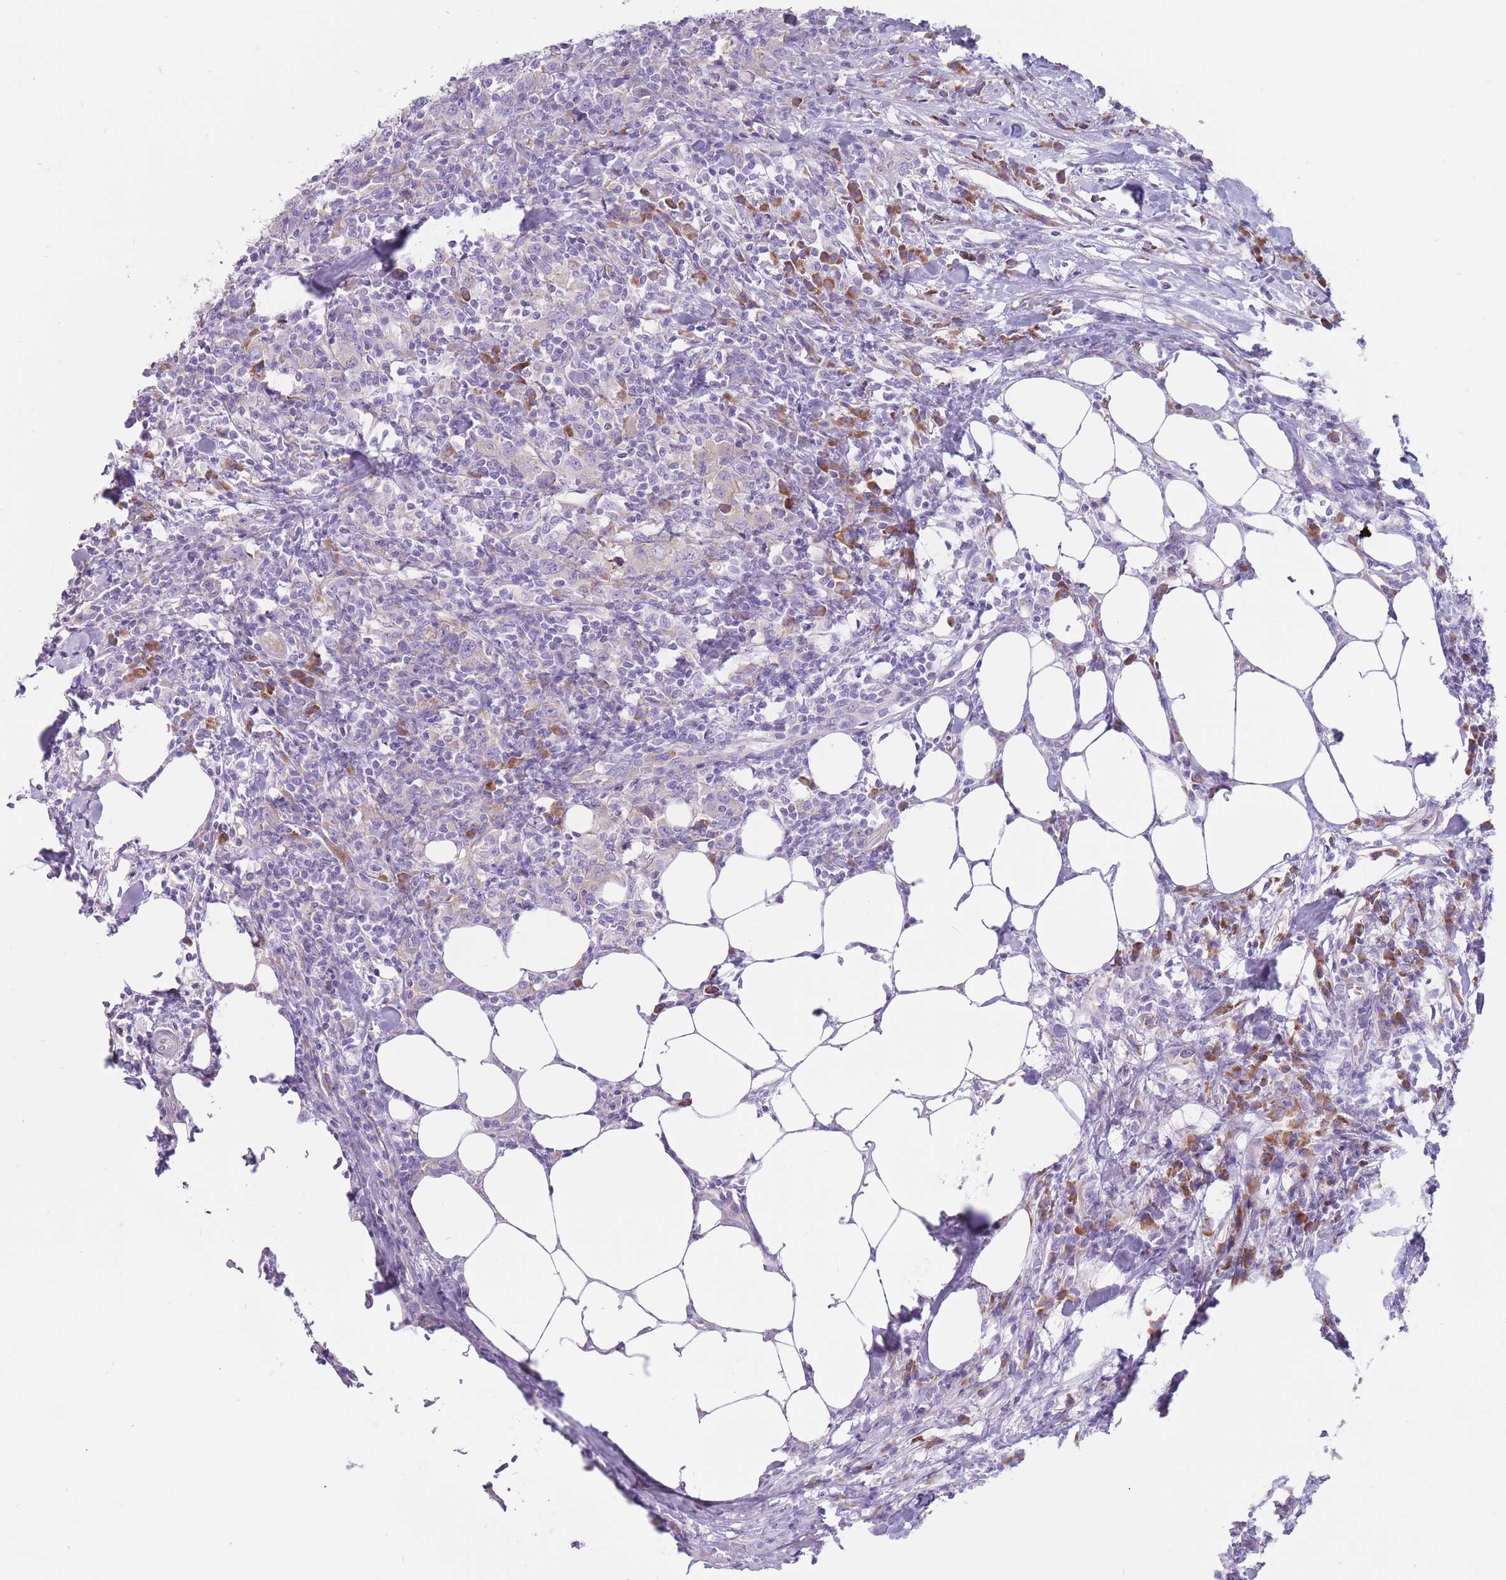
{"staining": {"intensity": "weak", "quantity": "<25%", "location": "cytoplasmic/membranous"}, "tissue": "urothelial cancer", "cell_type": "Tumor cells", "image_type": "cancer", "snomed": [{"axis": "morphology", "description": "Urothelial carcinoma, High grade"}, {"axis": "topography", "description": "Urinary bladder"}], "caption": "Immunohistochemical staining of human urothelial cancer shows no significant expression in tumor cells.", "gene": "RPL18", "patient": {"sex": "male", "age": 61}}